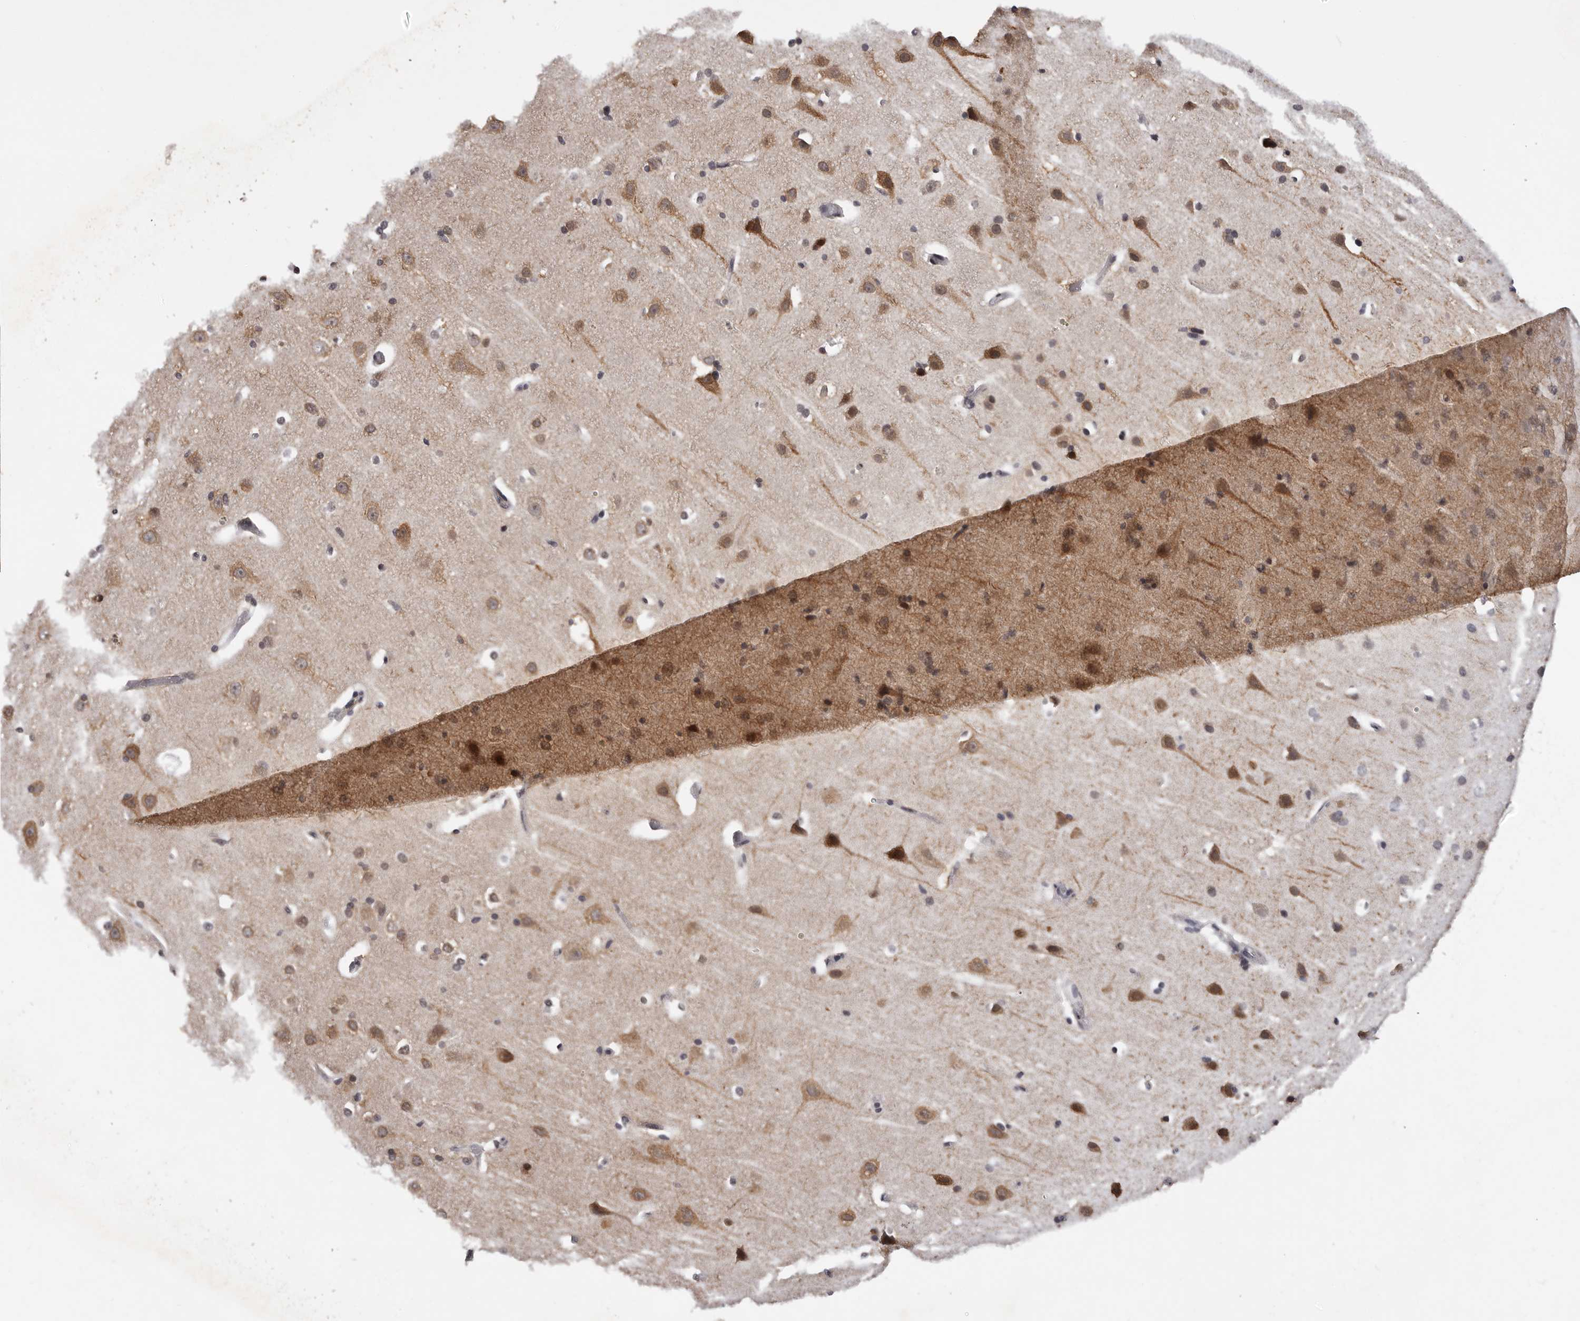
{"staining": {"intensity": "negative", "quantity": "none", "location": "none"}, "tissue": "cerebral cortex", "cell_type": "Endothelial cells", "image_type": "normal", "snomed": [{"axis": "morphology", "description": "Normal tissue, NOS"}, {"axis": "topography", "description": "Cerebral cortex"}], "caption": "IHC histopathology image of normal human cerebral cortex stained for a protein (brown), which demonstrates no positivity in endothelial cells.", "gene": "TBX5", "patient": {"sex": "male", "age": 34}}